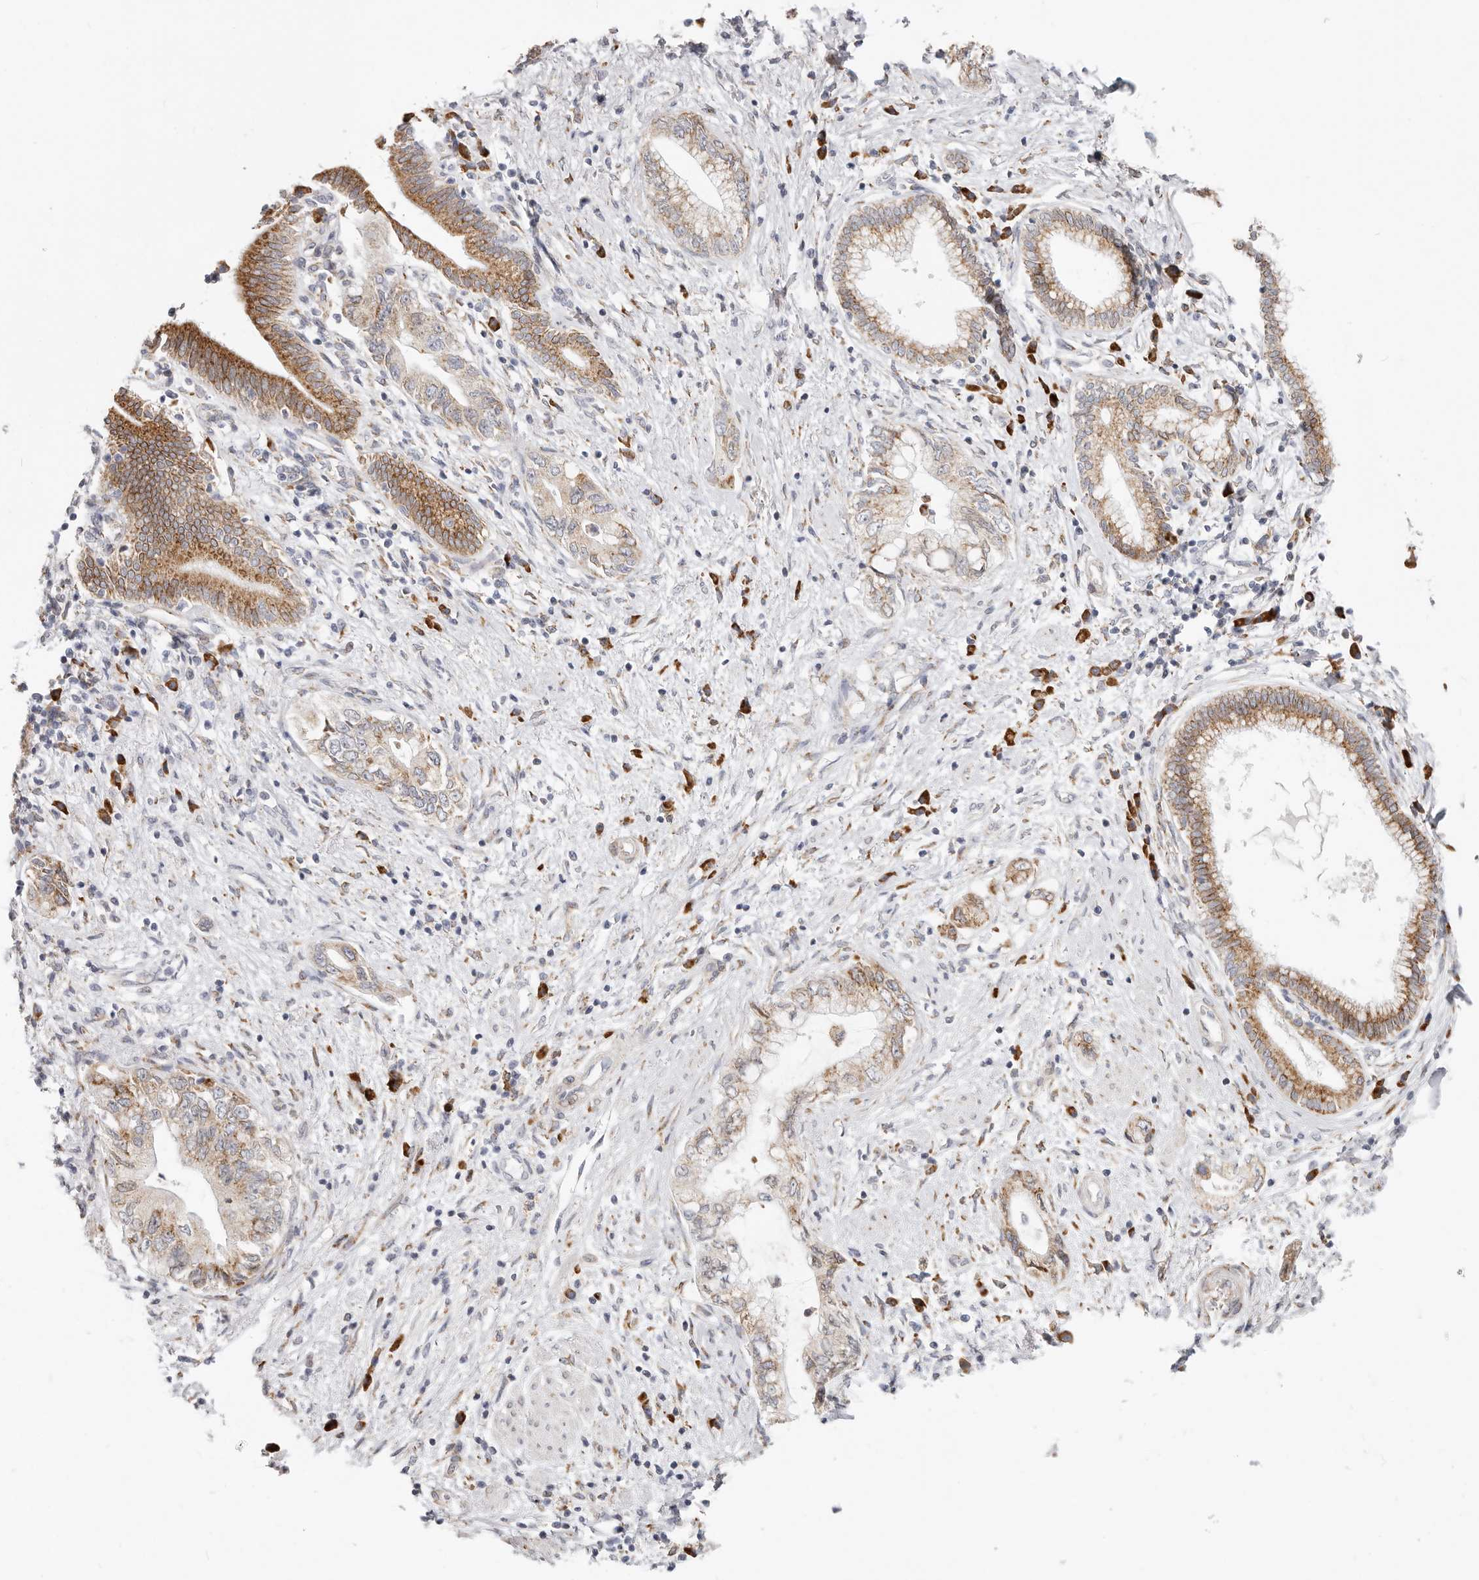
{"staining": {"intensity": "moderate", "quantity": ">75%", "location": "cytoplasmic/membranous"}, "tissue": "pancreatic cancer", "cell_type": "Tumor cells", "image_type": "cancer", "snomed": [{"axis": "morphology", "description": "Adenocarcinoma, NOS"}, {"axis": "topography", "description": "Pancreas"}], "caption": "A high-resolution micrograph shows immunohistochemistry (IHC) staining of adenocarcinoma (pancreatic), which exhibits moderate cytoplasmic/membranous staining in about >75% of tumor cells.", "gene": "IL32", "patient": {"sex": "female", "age": 73}}